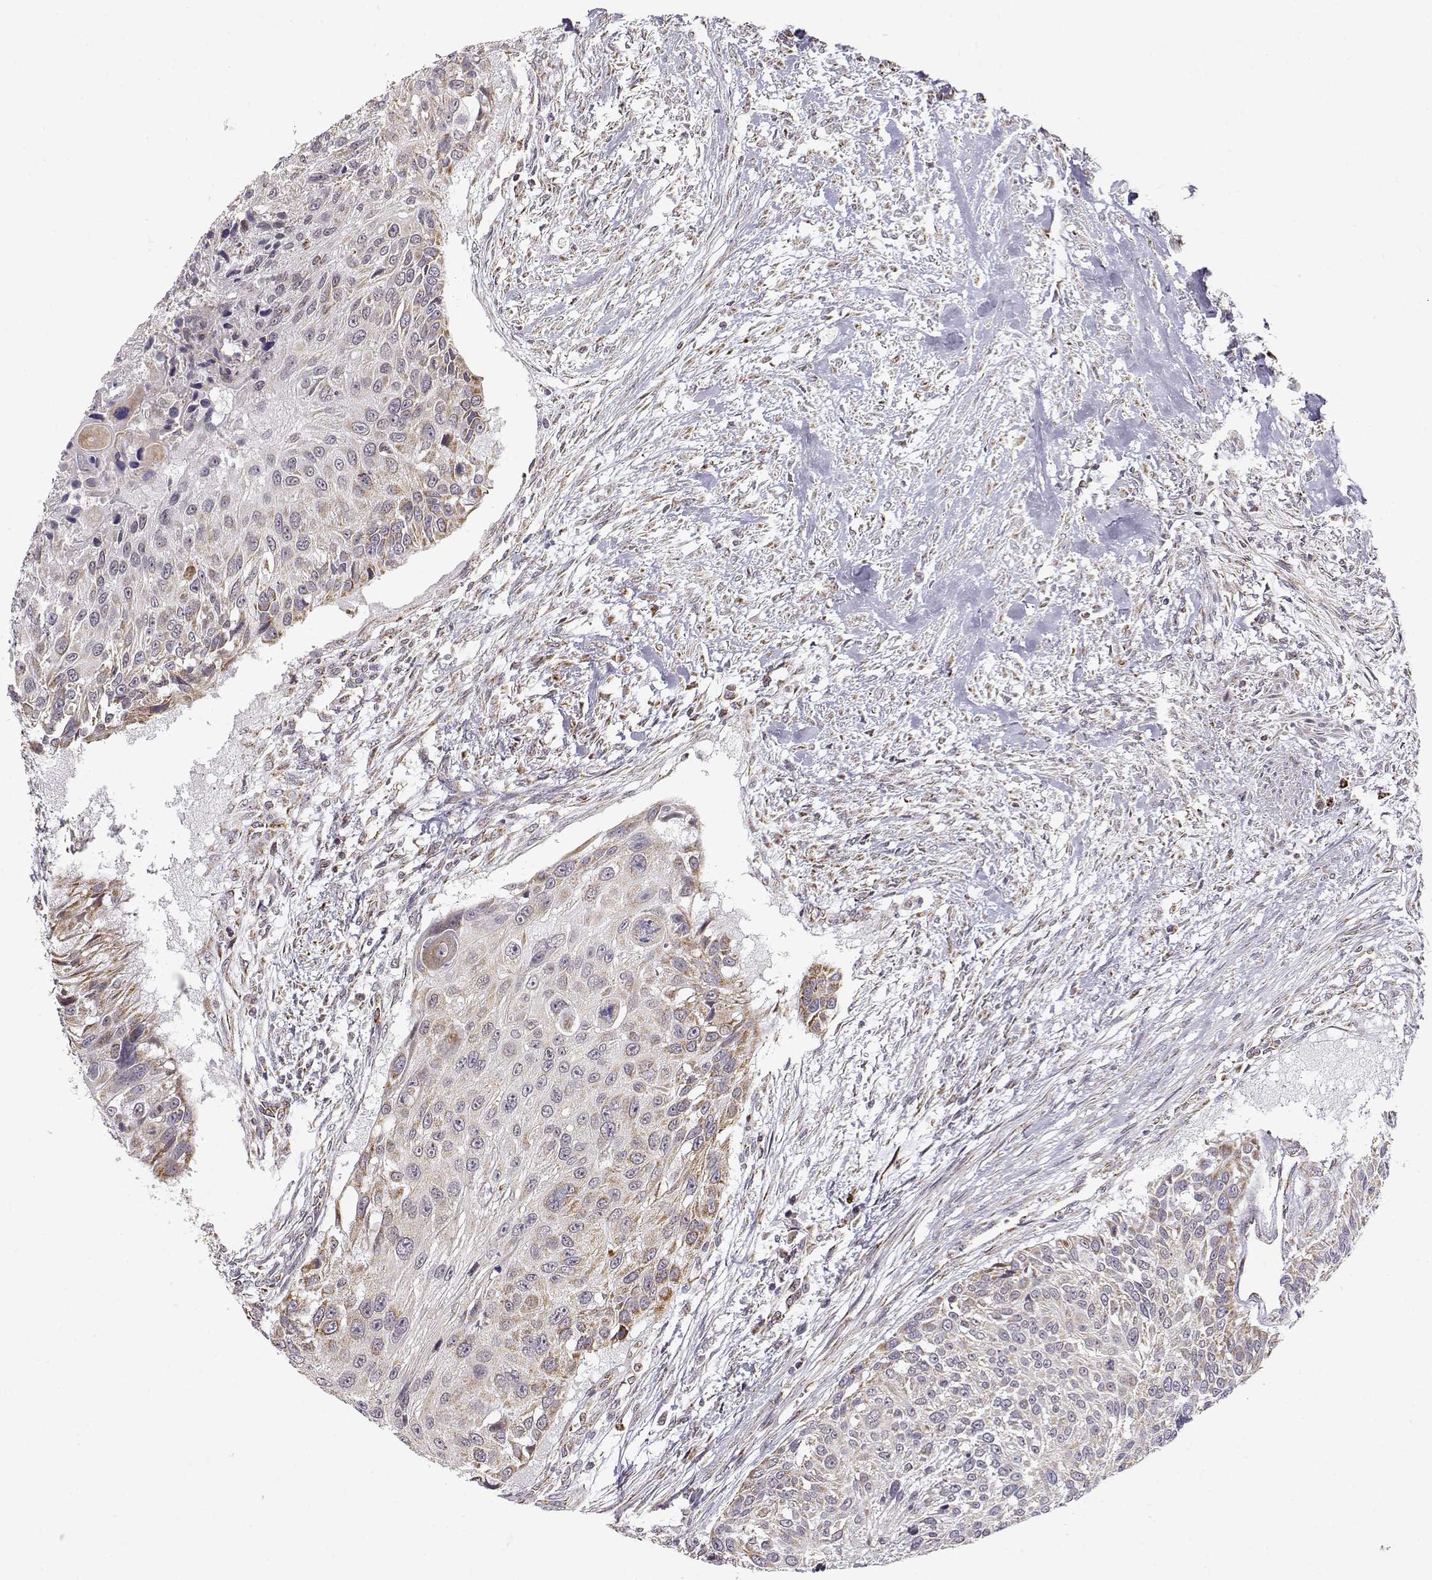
{"staining": {"intensity": "weak", "quantity": ">75%", "location": "cytoplasmic/membranous"}, "tissue": "urothelial cancer", "cell_type": "Tumor cells", "image_type": "cancer", "snomed": [{"axis": "morphology", "description": "Urothelial carcinoma, NOS"}, {"axis": "topography", "description": "Urinary bladder"}], "caption": "Human transitional cell carcinoma stained with a protein marker reveals weak staining in tumor cells.", "gene": "EXOG", "patient": {"sex": "male", "age": 55}}